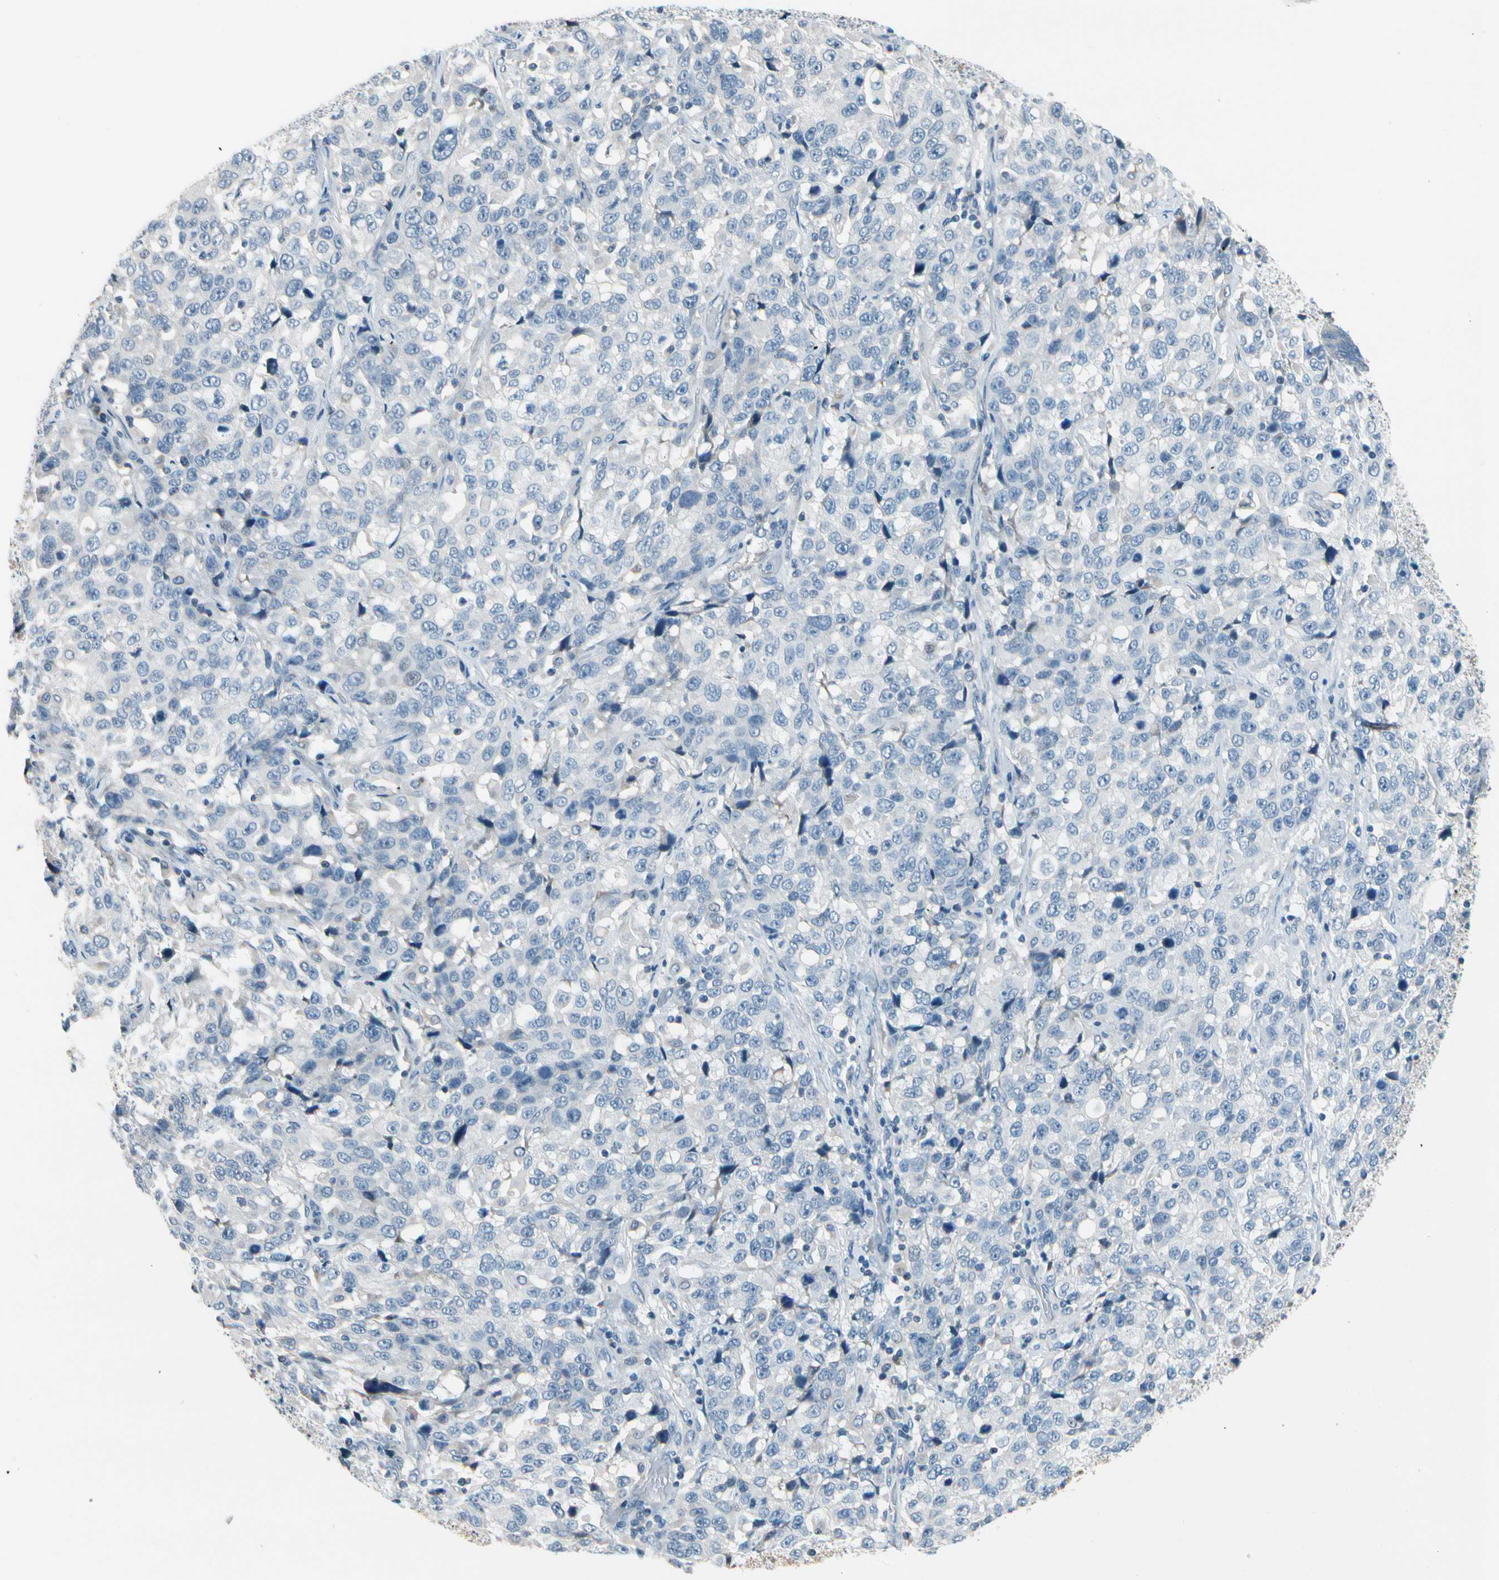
{"staining": {"intensity": "negative", "quantity": "none", "location": "none"}, "tissue": "stomach cancer", "cell_type": "Tumor cells", "image_type": "cancer", "snomed": [{"axis": "morphology", "description": "Normal tissue, NOS"}, {"axis": "morphology", "description": "Adenocarcinoma, NOS"}, {"axis": "topography", "description": "Stomach"}], "caption": "An IHC image of stomach cancer (adenocarcinoma) is shown. There is no staining in tumor cells of stomach cancer (adenocarcinoma).", "gene": "STK40", "patient": {"sex": "male", "age": 48}}